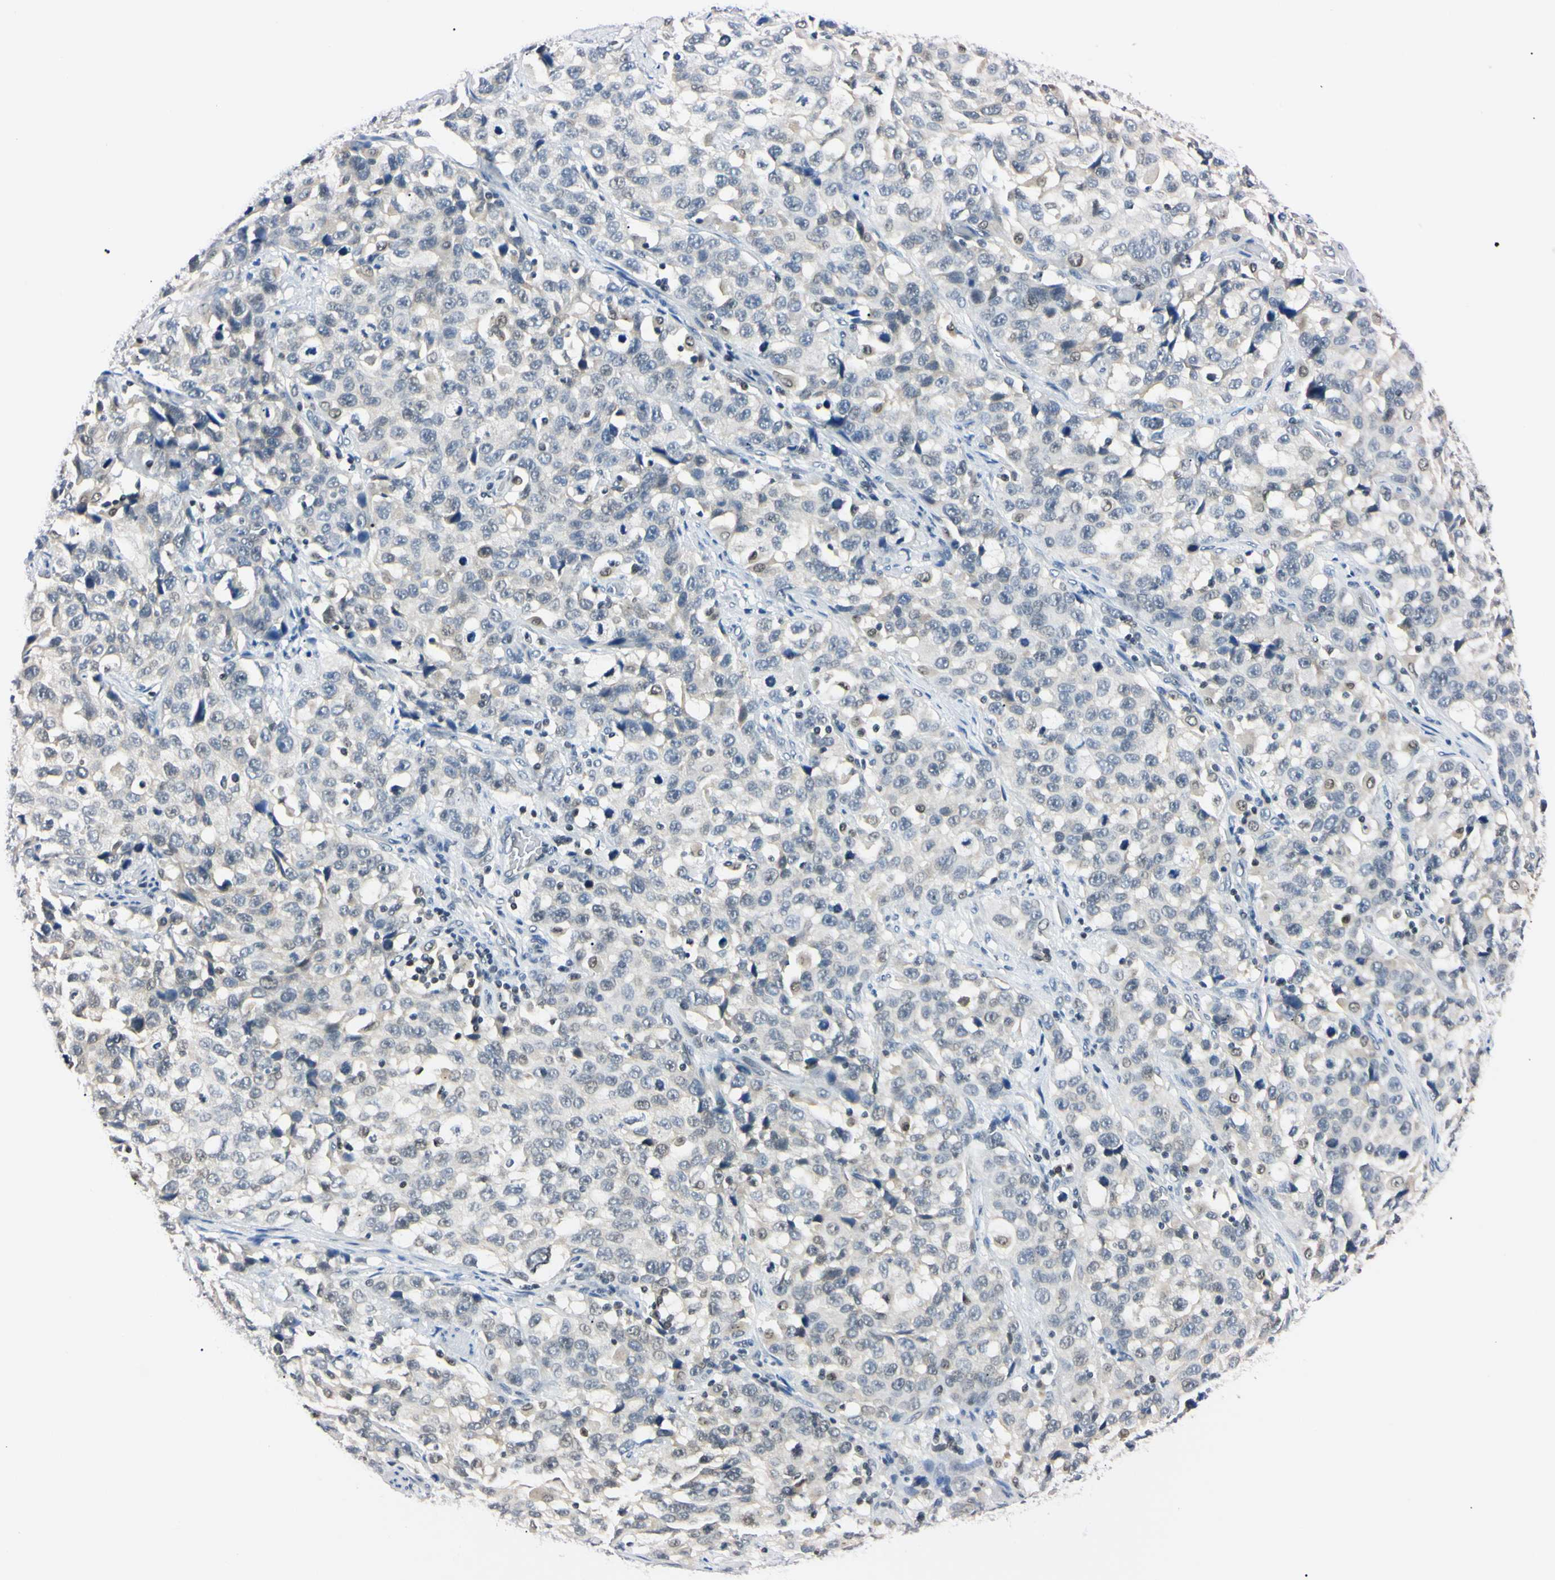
{"staining": {"intensity": "negative", "quantity": "none", "location": "none"}, "tissue": "stomach cancer", "cell_type": "Tumor cells", "image_type": "cancer", "snomed": [{"axis": "morphology", "description": "Normal tissue, NOS"}, {"axis": "morphology", "description": "Adenocarcinoma, NOS"}, {"axis": "topography", "description": "Stomach"}], "caption": "The micrograph displays no significant expression in tumor cells of stomach adenocarcinoma.", "gene": "C1orf174", "patient": {"sex": "male", "age": 48}}